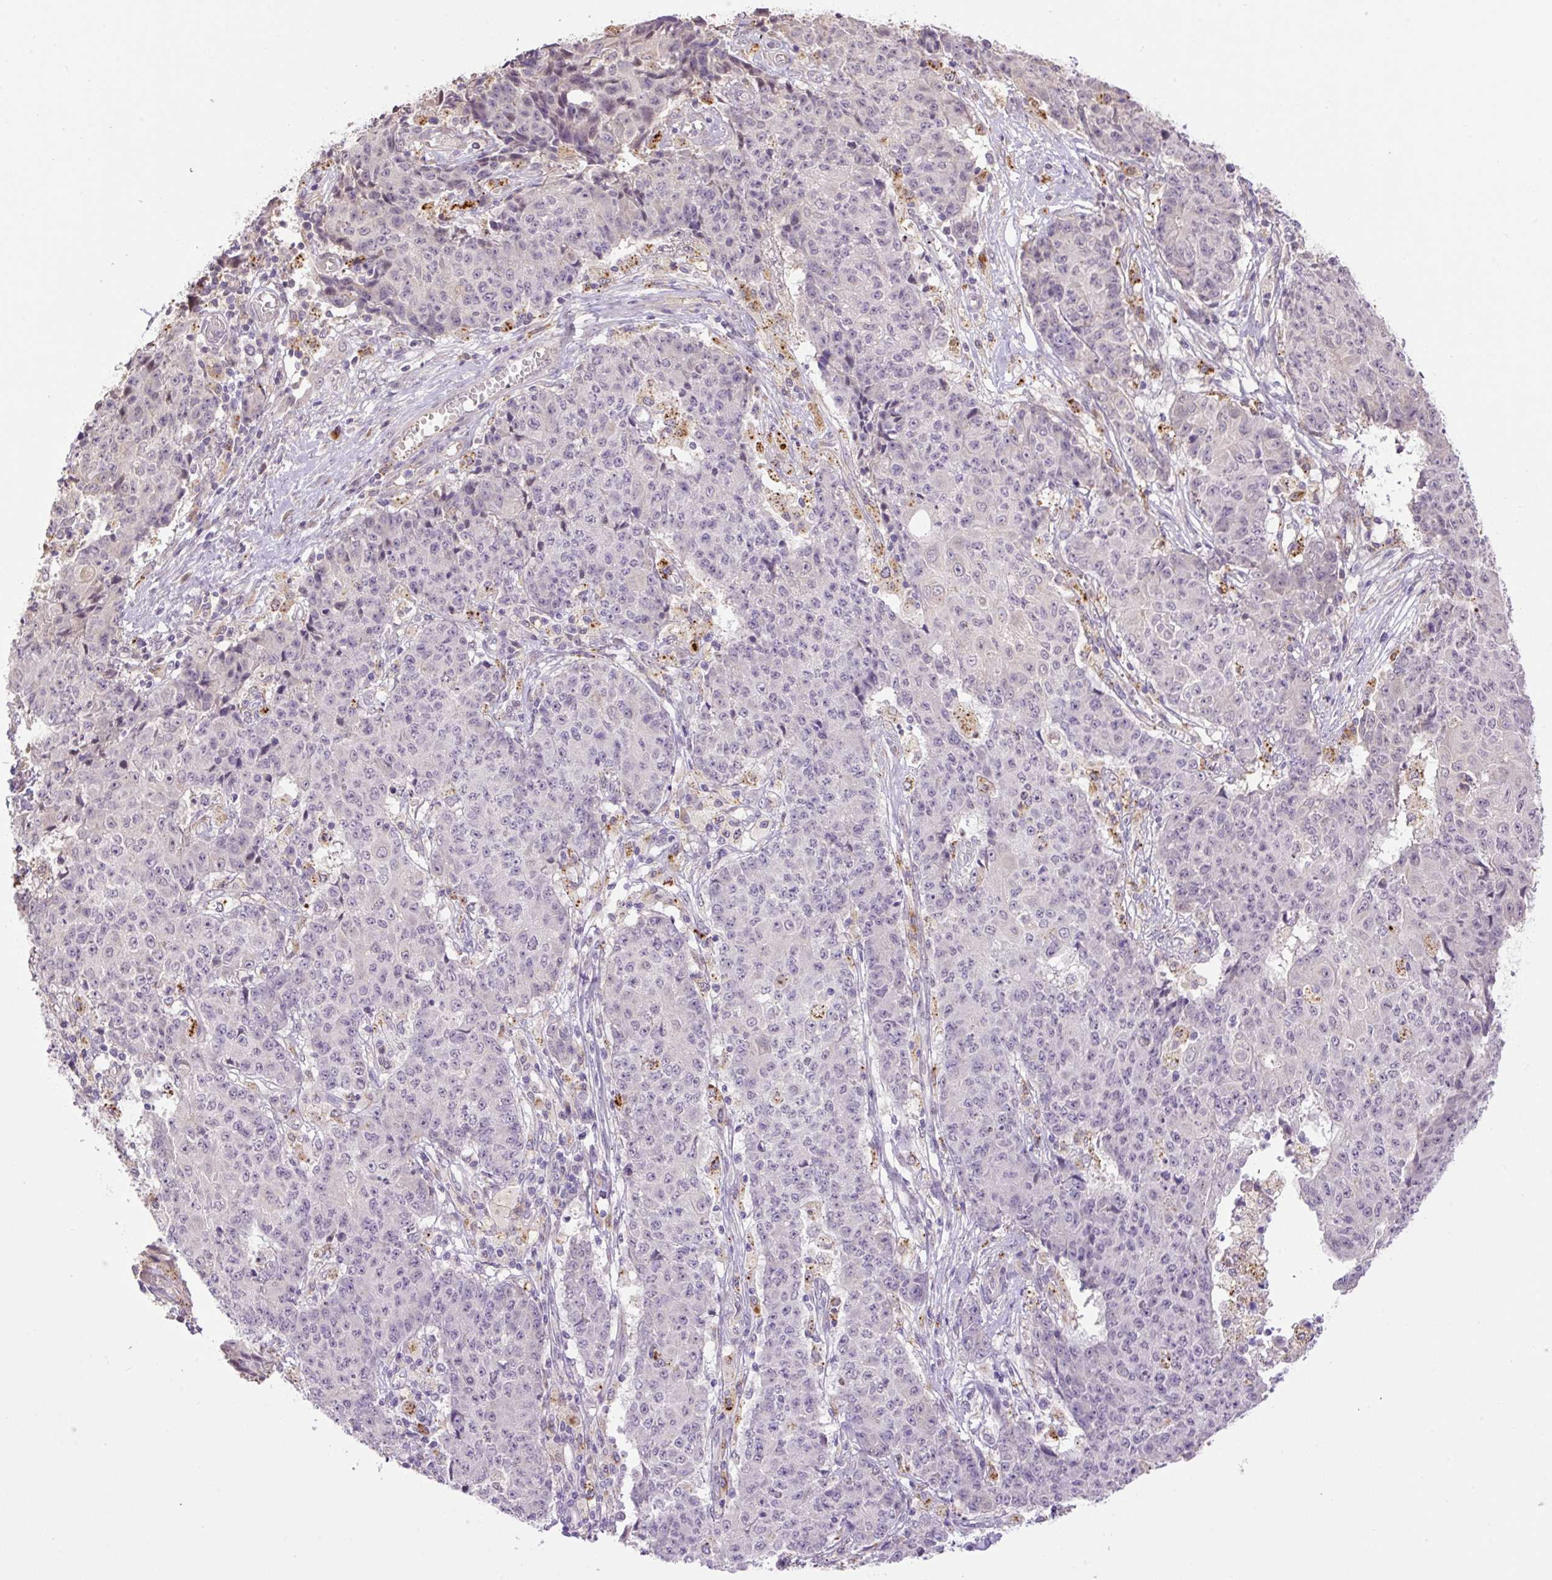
{"staining": {"intensity": "negative", "quantity": "none", "location": "none"}, "tissue": "ovarian cancer", "cell_type": "Tumor cells", "image_type": "cancer", "snomed": [{"axis": "morphology", "description": "Carcinoma, endometroid"}, {"axis": "topography", "description": "Ovary"}], "caption": "Human endometroid carcinoma (ovarian) stained for a protein using immunohistochemistry (IHC) displays no positivity in tumor cells.", "gene": "HABP4", "patient": {"sex": "female", "age": 42}}